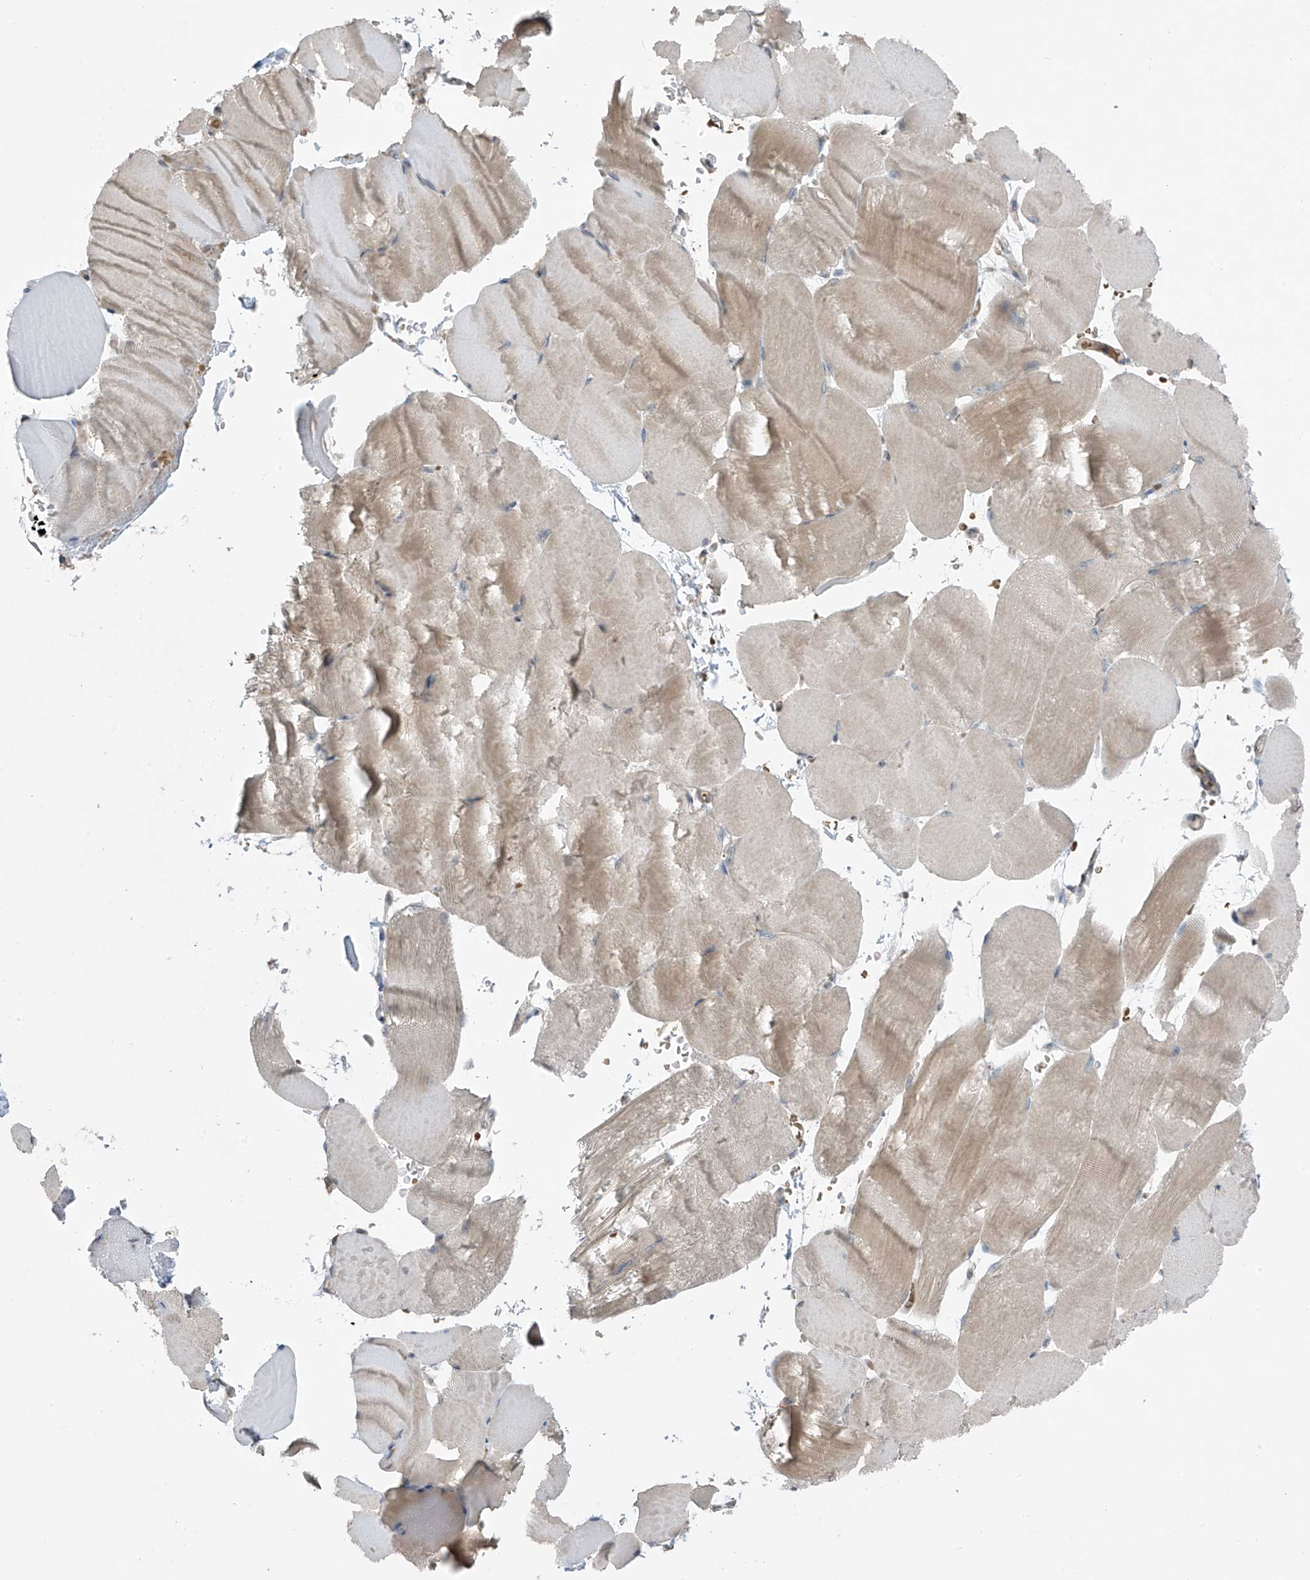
{"staining": {"intensity": "weak", "quantity": "<25%", "location": "cytoplasmic/membranous"}, "tissue": "skeletal muscle", "cell_type": "Myocytes", "image_type": "normal", "snomed": [{"axis": "morphology", "description": "Normal tissue, NOS"}, {"axis": "topography", "description": "Skeletal muscle"}, {"axis": "topography", "description": "Parathyroid gland"}], "caption": "DAB immunohistochemical staining of normal skeletal muscle exhibits no significant positivity in myocytes.", "gene": "HOXA11", "patient": {"sex": "female", "age": 37}}